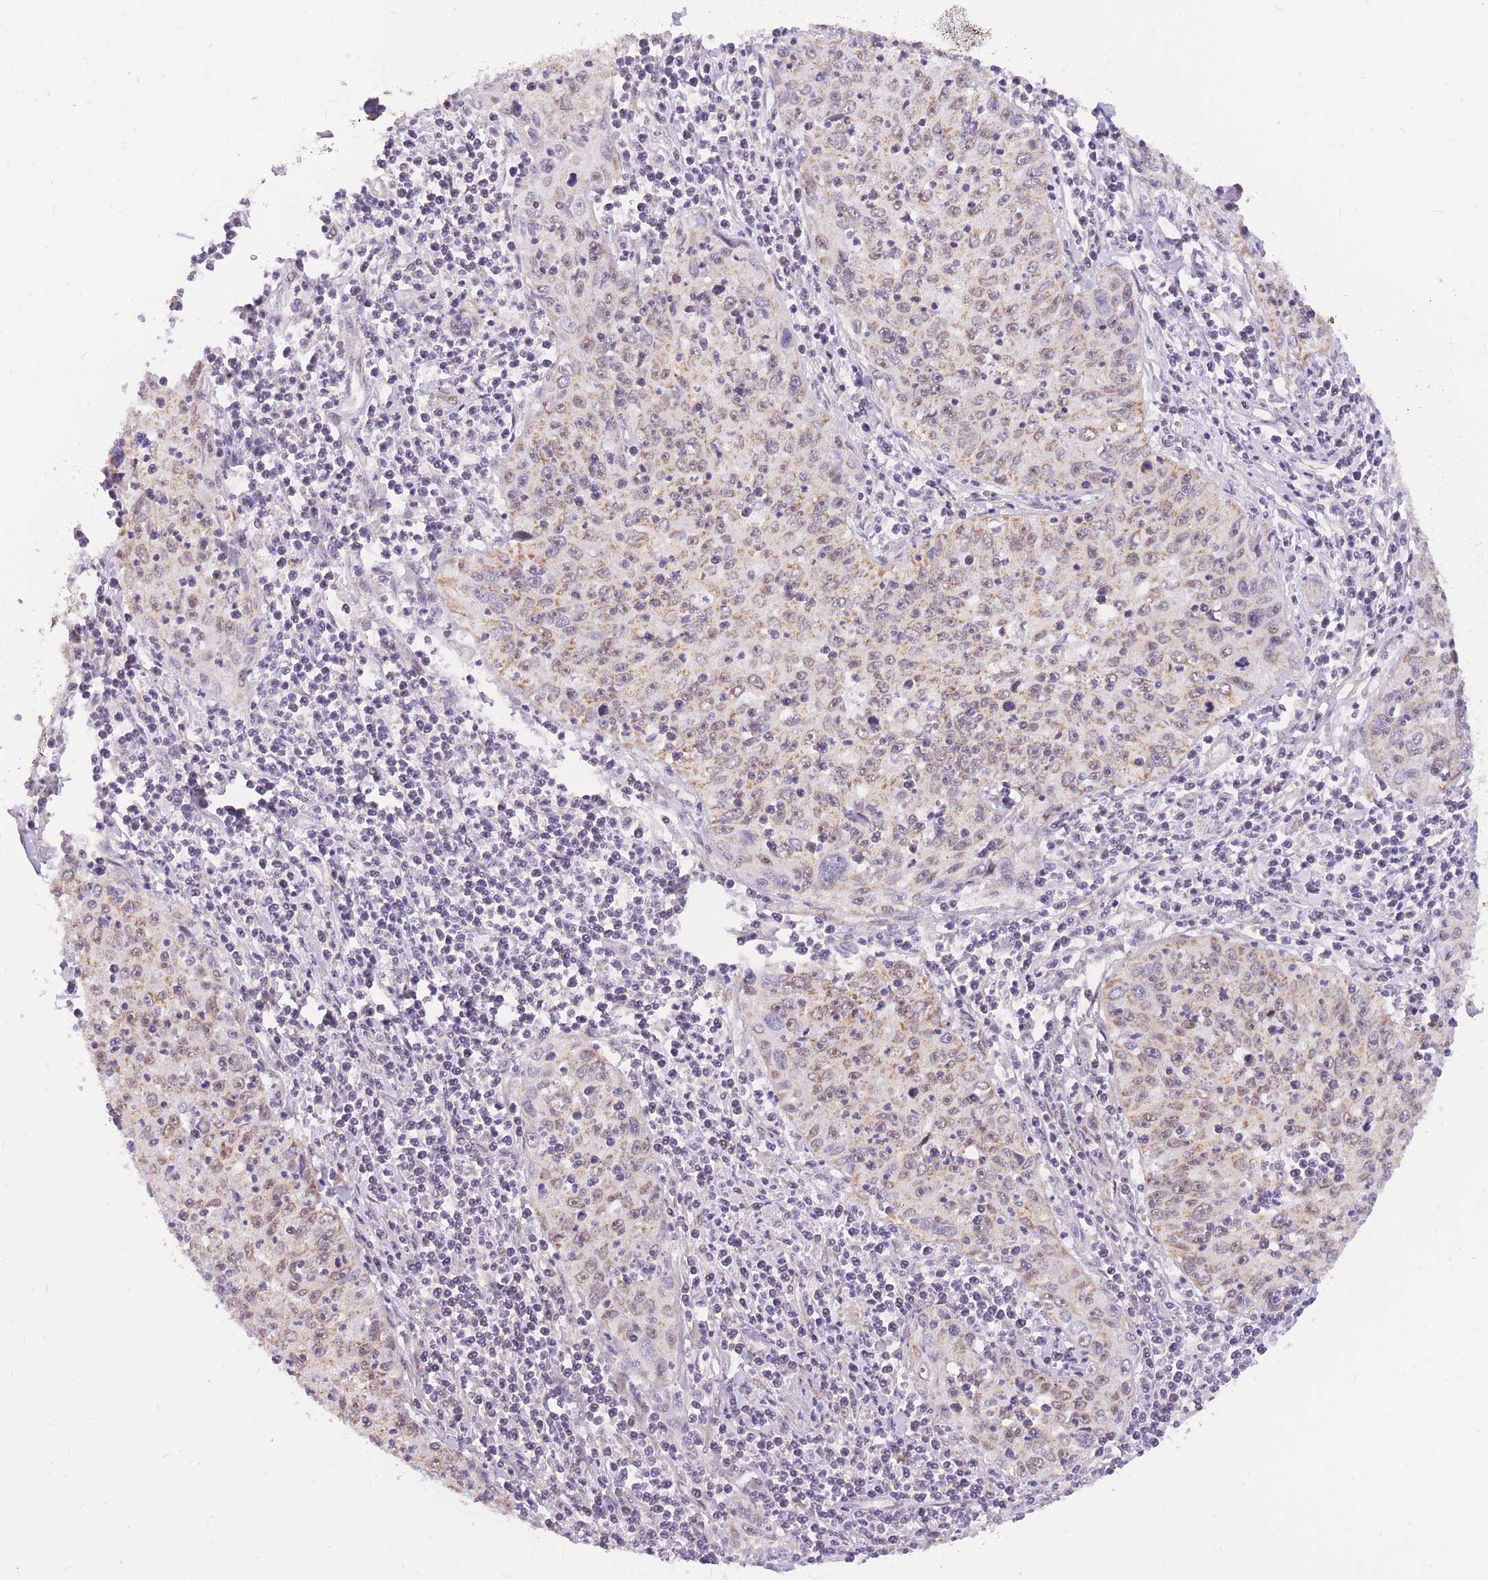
{"staining": {"intensity": "weak", "quantity": "25%-75%", "location": "cytoplasmic/membranous"}, "tissue": "cervical cancer", "cell_type": "Tumor cells", "image_type": "cancer", "snomed": [{"axis": "morphology", "description": "Squamous cell carcinoma, NOS"}, {"axis": "topography", "description": "Cervix"}], "caption": "This is an image of immunohistochemistry staining of cervical squamous cell carcinoma, which shows weak positivity in the cytoplasmic/membranous of tumor cells.", "gene": "MINDY2", "patient": {"sex": "female", "age": 30}}